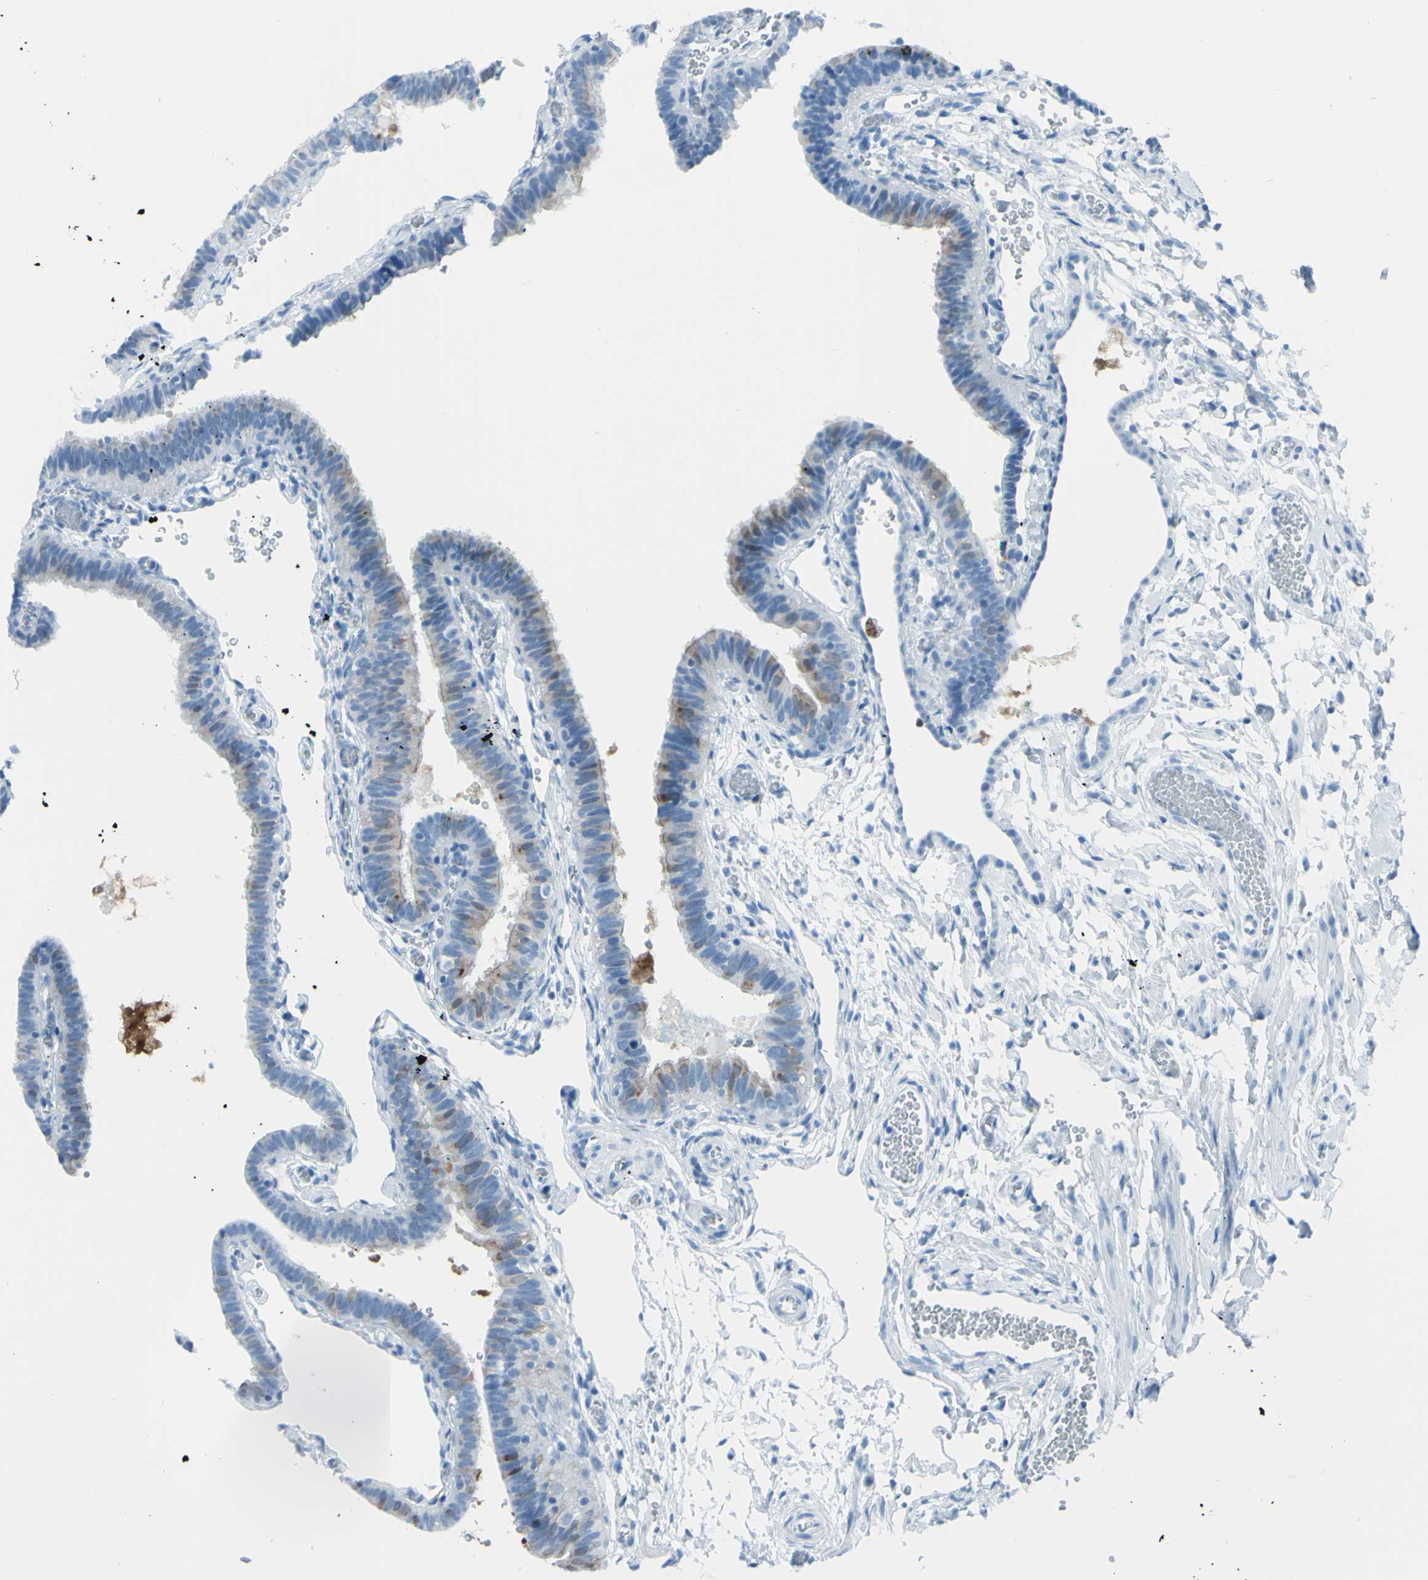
{"staining": {"intensity": "weak", "quantity": "<25%", "location": "nuclear"}, "tissue": "fallopian tube", "cell_type": "Glandular cells", "image_type": "normal", "snomed": [{"axis": "morphology", "description": "Normal tissue, NOS"}, {"axis": "topography", "description": "Fallopian tube"}], "caption": "Immunohistochemistry image of normal fallopian tube: human fallopian tube stained with DAB shows no significant protein expression in glandular cells. Brightfield microscopy of IHC stained with DAB (brown) and hematoxylin (blue), captured at high magnification.", "gene": "AFP", "patient": {"sex": "female", "age": 46}}